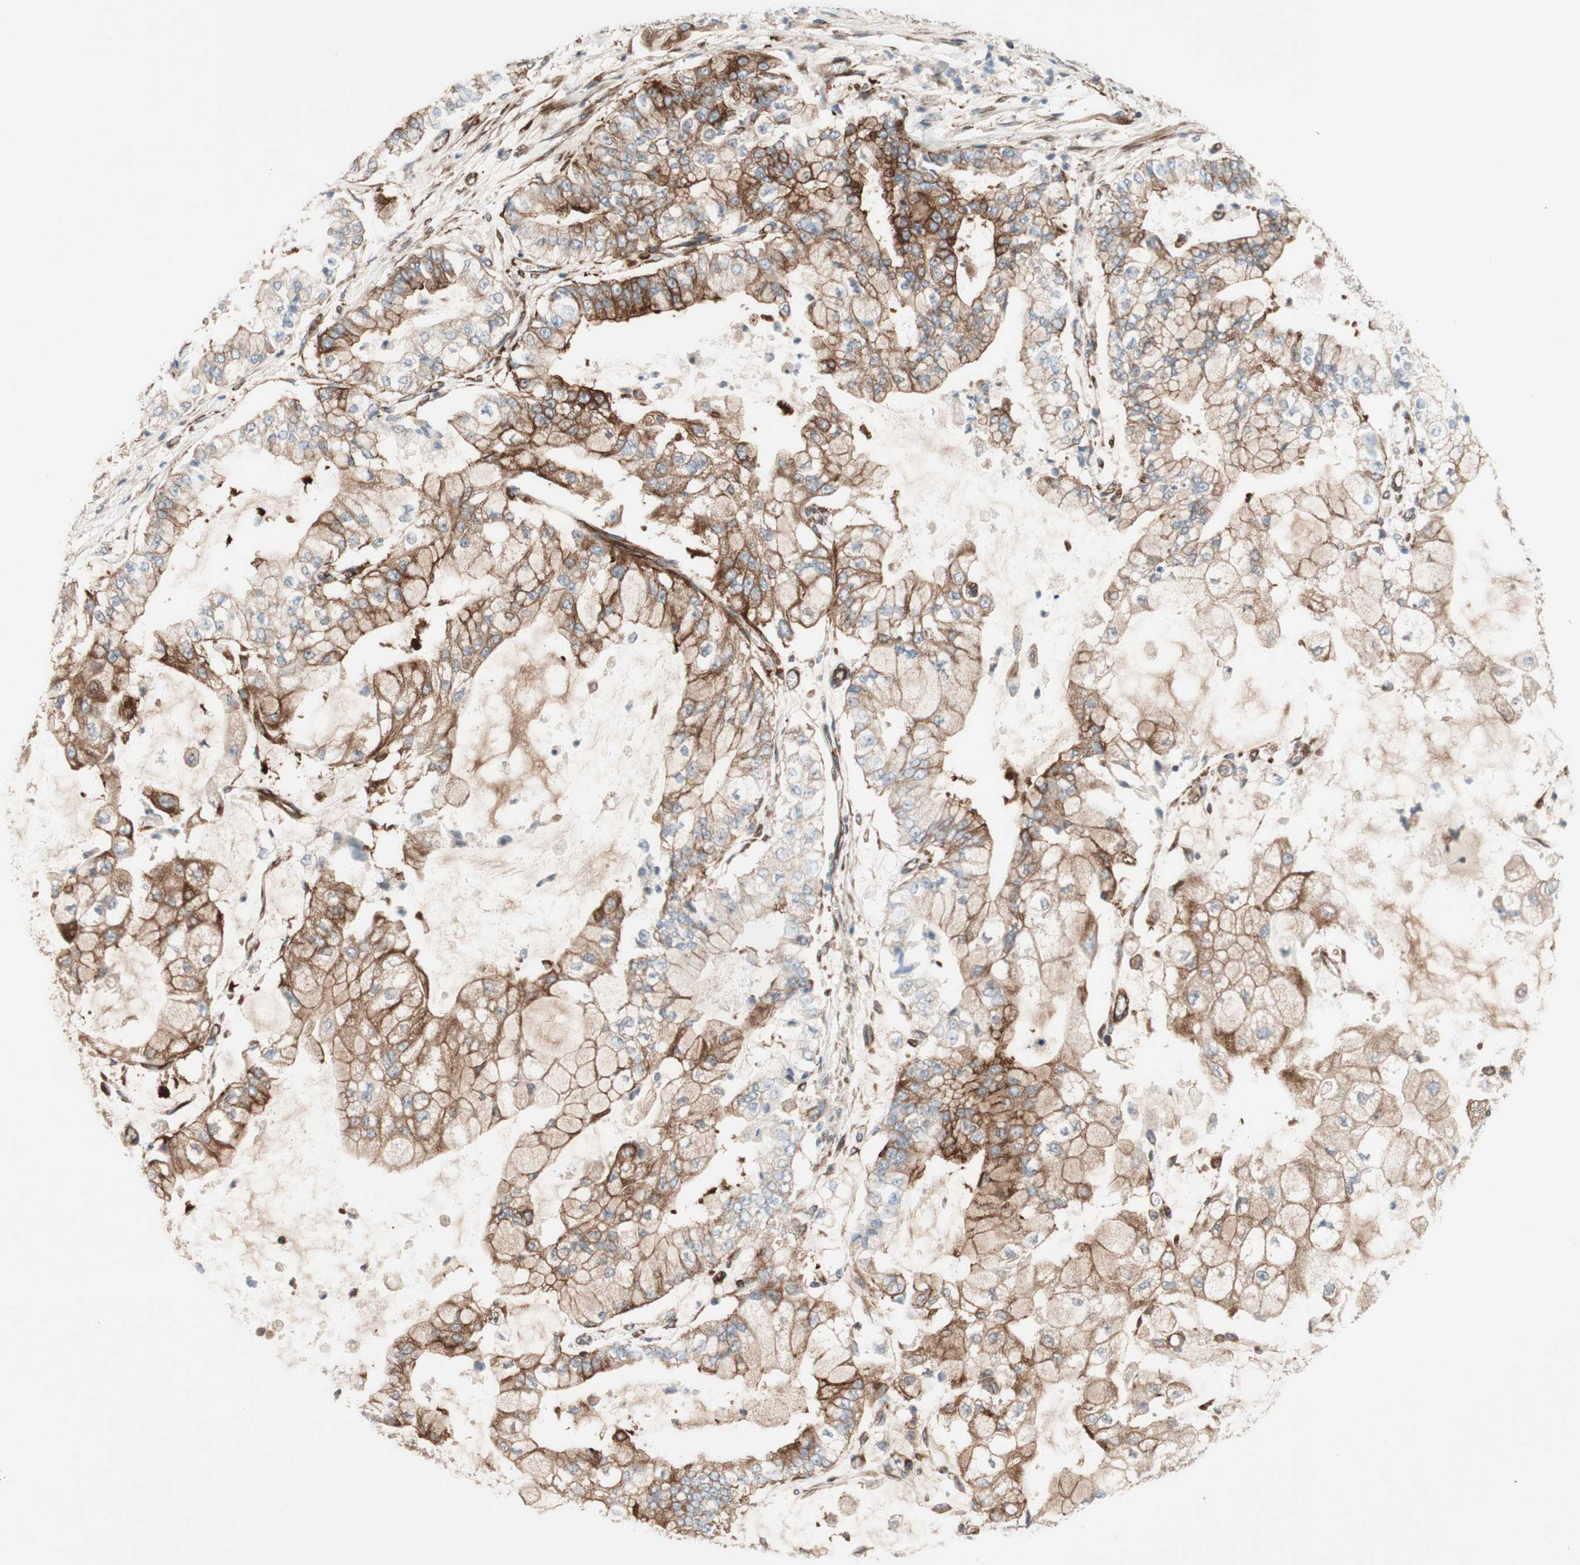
{"staining": {"intensity": "moderate", "quantity": ">75%", "location": "cytoplasmic/membranous"}, "tissue": "stomach cancer", "cell_type": "Tumor cells", "image_type": "cancer", "snomed": [{"axis": "morphology", "description": "Adenocarcinoma, NOS"}, {"axis": "topography", "description": "Stomach"}], "caption": "Tumor cells exhibit medium levels of moderate cytoplasmic/membranous expression in approximately >75% of cells in stomach cancer. (DAB IHC, brown staining for protein, blue staining for nuclei).", "gene": "CCN4", "patient": {"sex": "male", "age": 76}}